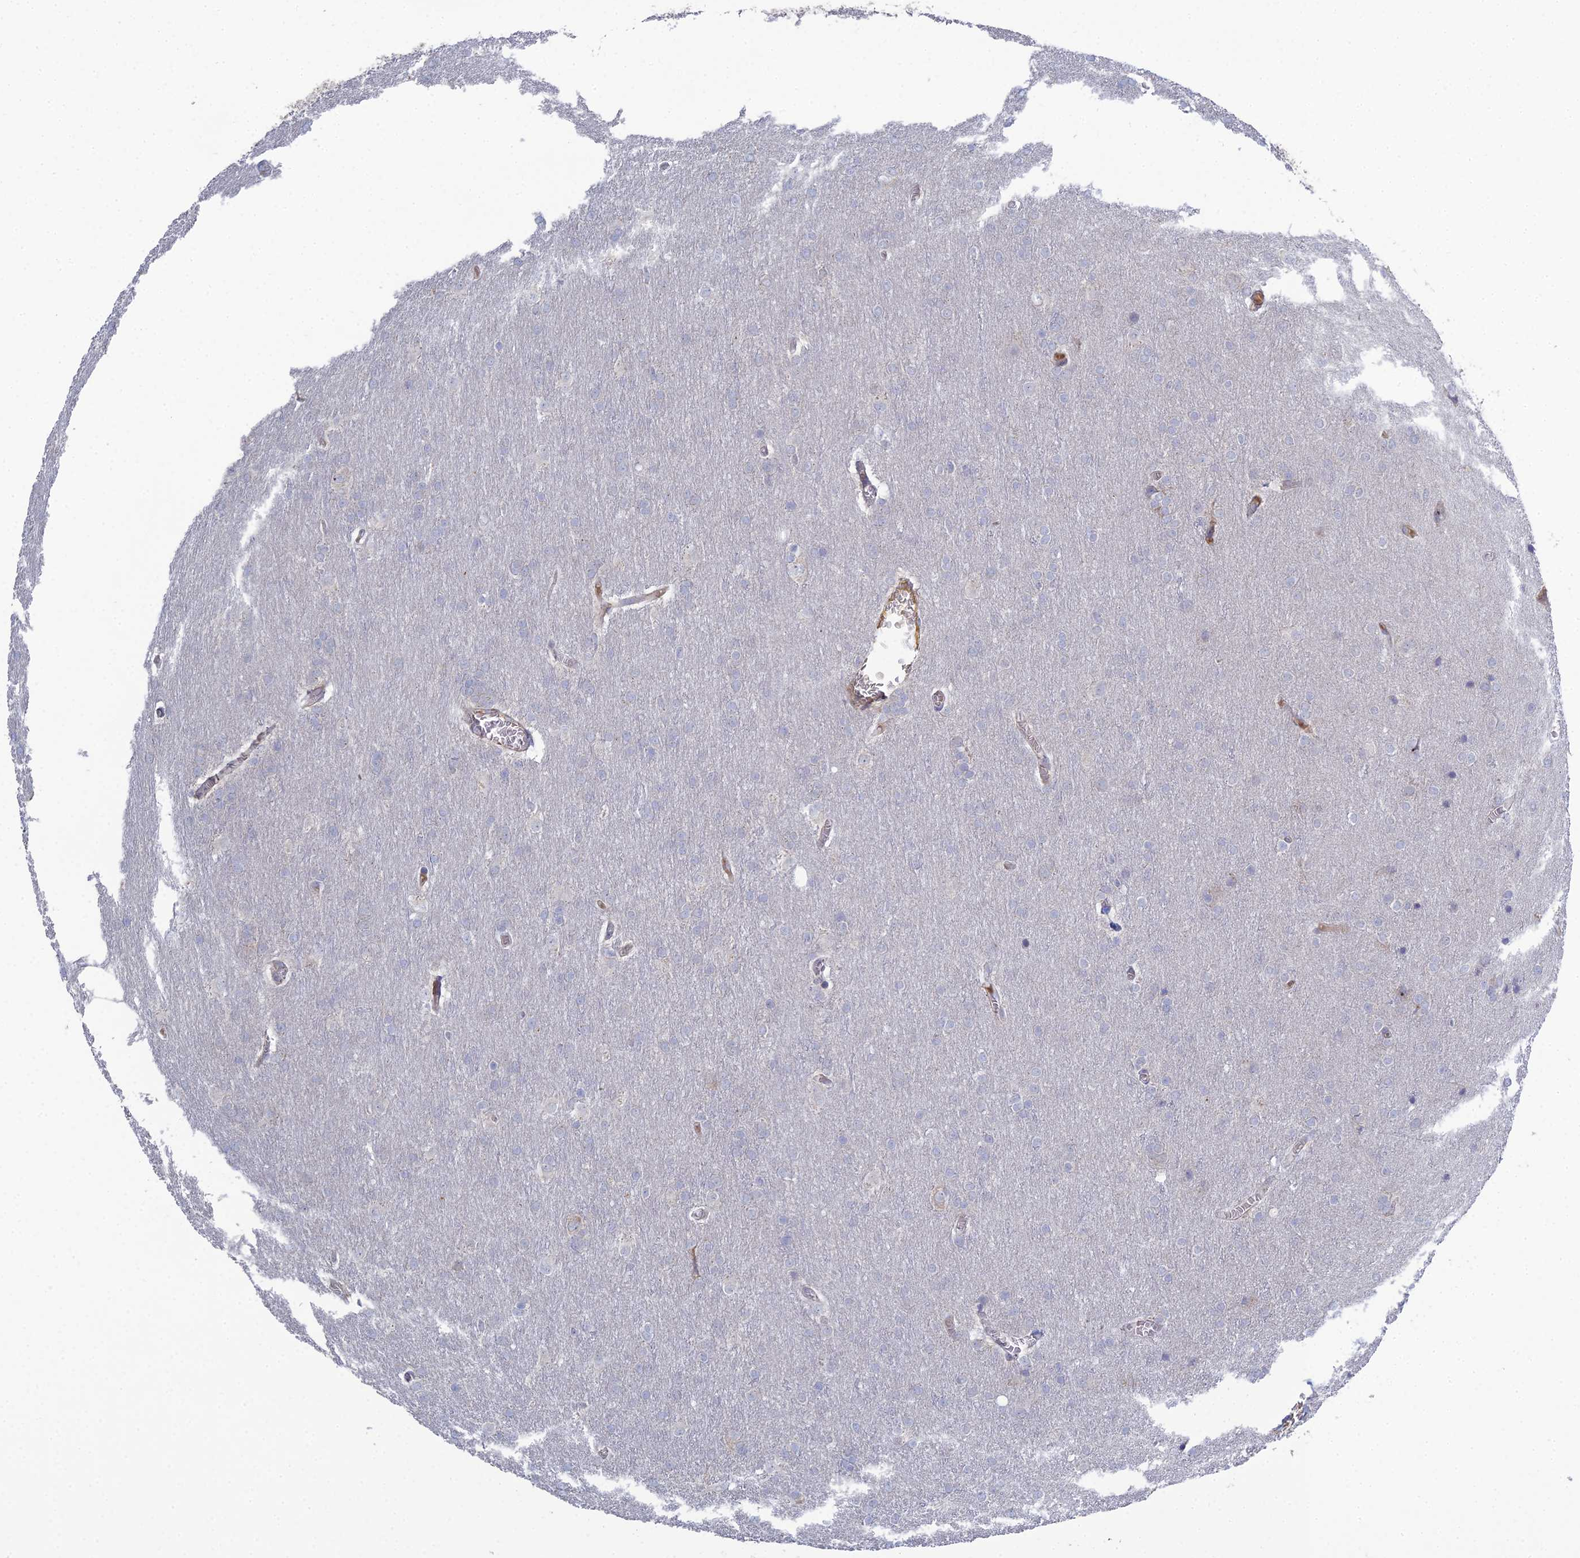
{"staining": {"intensity": "negative", "quantity": "none", "location": "none"}, "tissue": "glioma", "cell_type": "Tumor cells", "image_type": "cancer", "snomed": [{"axis": "morphology", "description": "Glioma, malignant, Low grade"}, {"axis": "topography", "description": "Brain"}], "caption": "Malignant low-grade glioma was stained to show a protein in brown. There is no significant staining in tumor cells. (IHC, brightfield microscopy, high magnification).", "gene": "TRAPPC6A", "patient": {"sex": "female", "age": 32}}